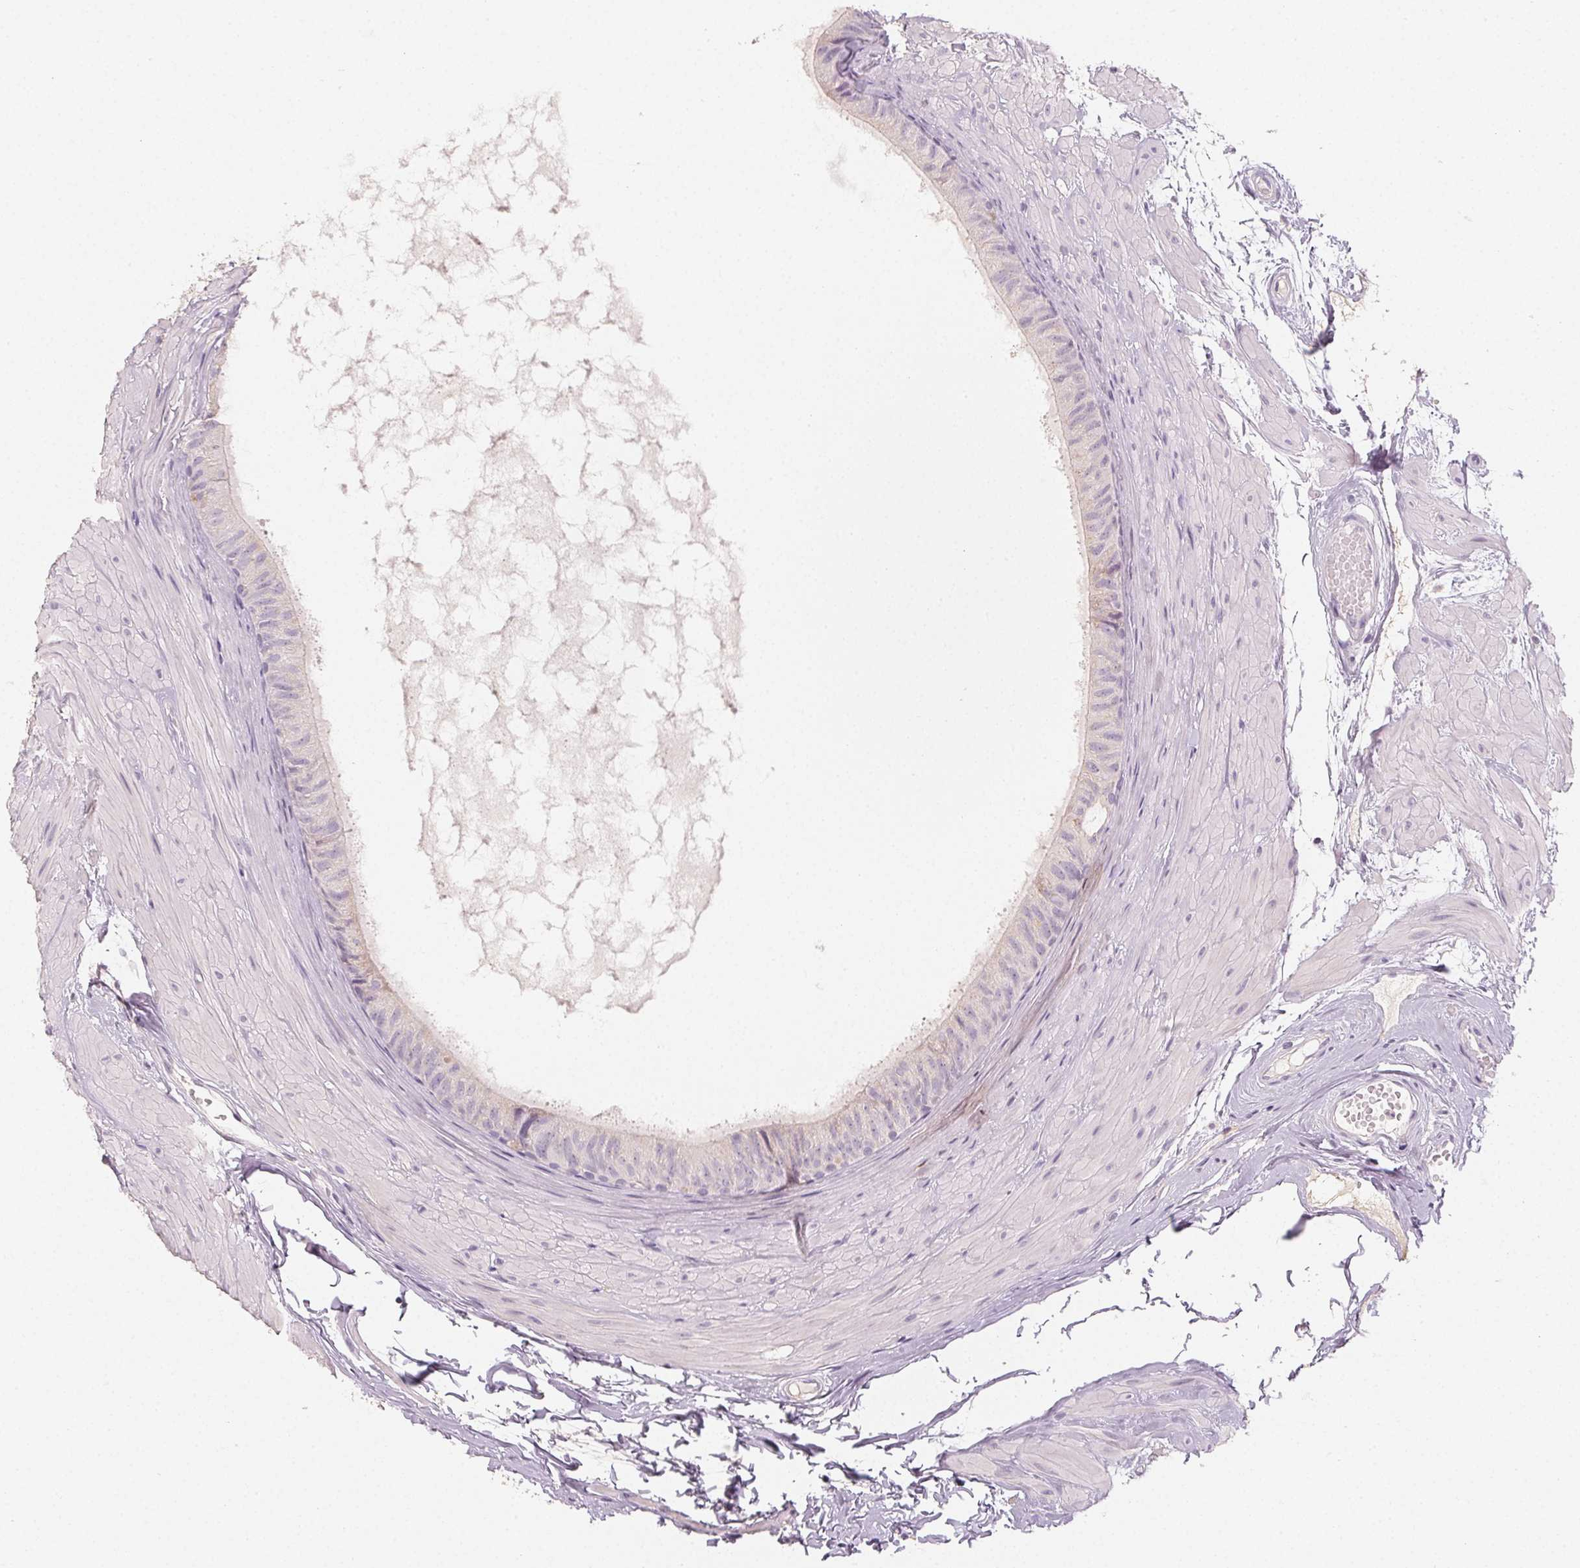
{"staining": {"intensity": "negative", "quantity": "none", "location": "none"}, "tissue": "epididymis", "cell_type": "Glandular cells", "image_type": "normal", "snomed": [{"axis": "morphology", "description": "Normal tissue, NOS"}, {"axis": "topography", "description": "Epididymis"}], "caption": "Epididymis stained for a protein using immunohistochemistry exhibits no expression glandular cells.", "gene": "LVRN", "patient": {"sex": "male", "age": 33}}